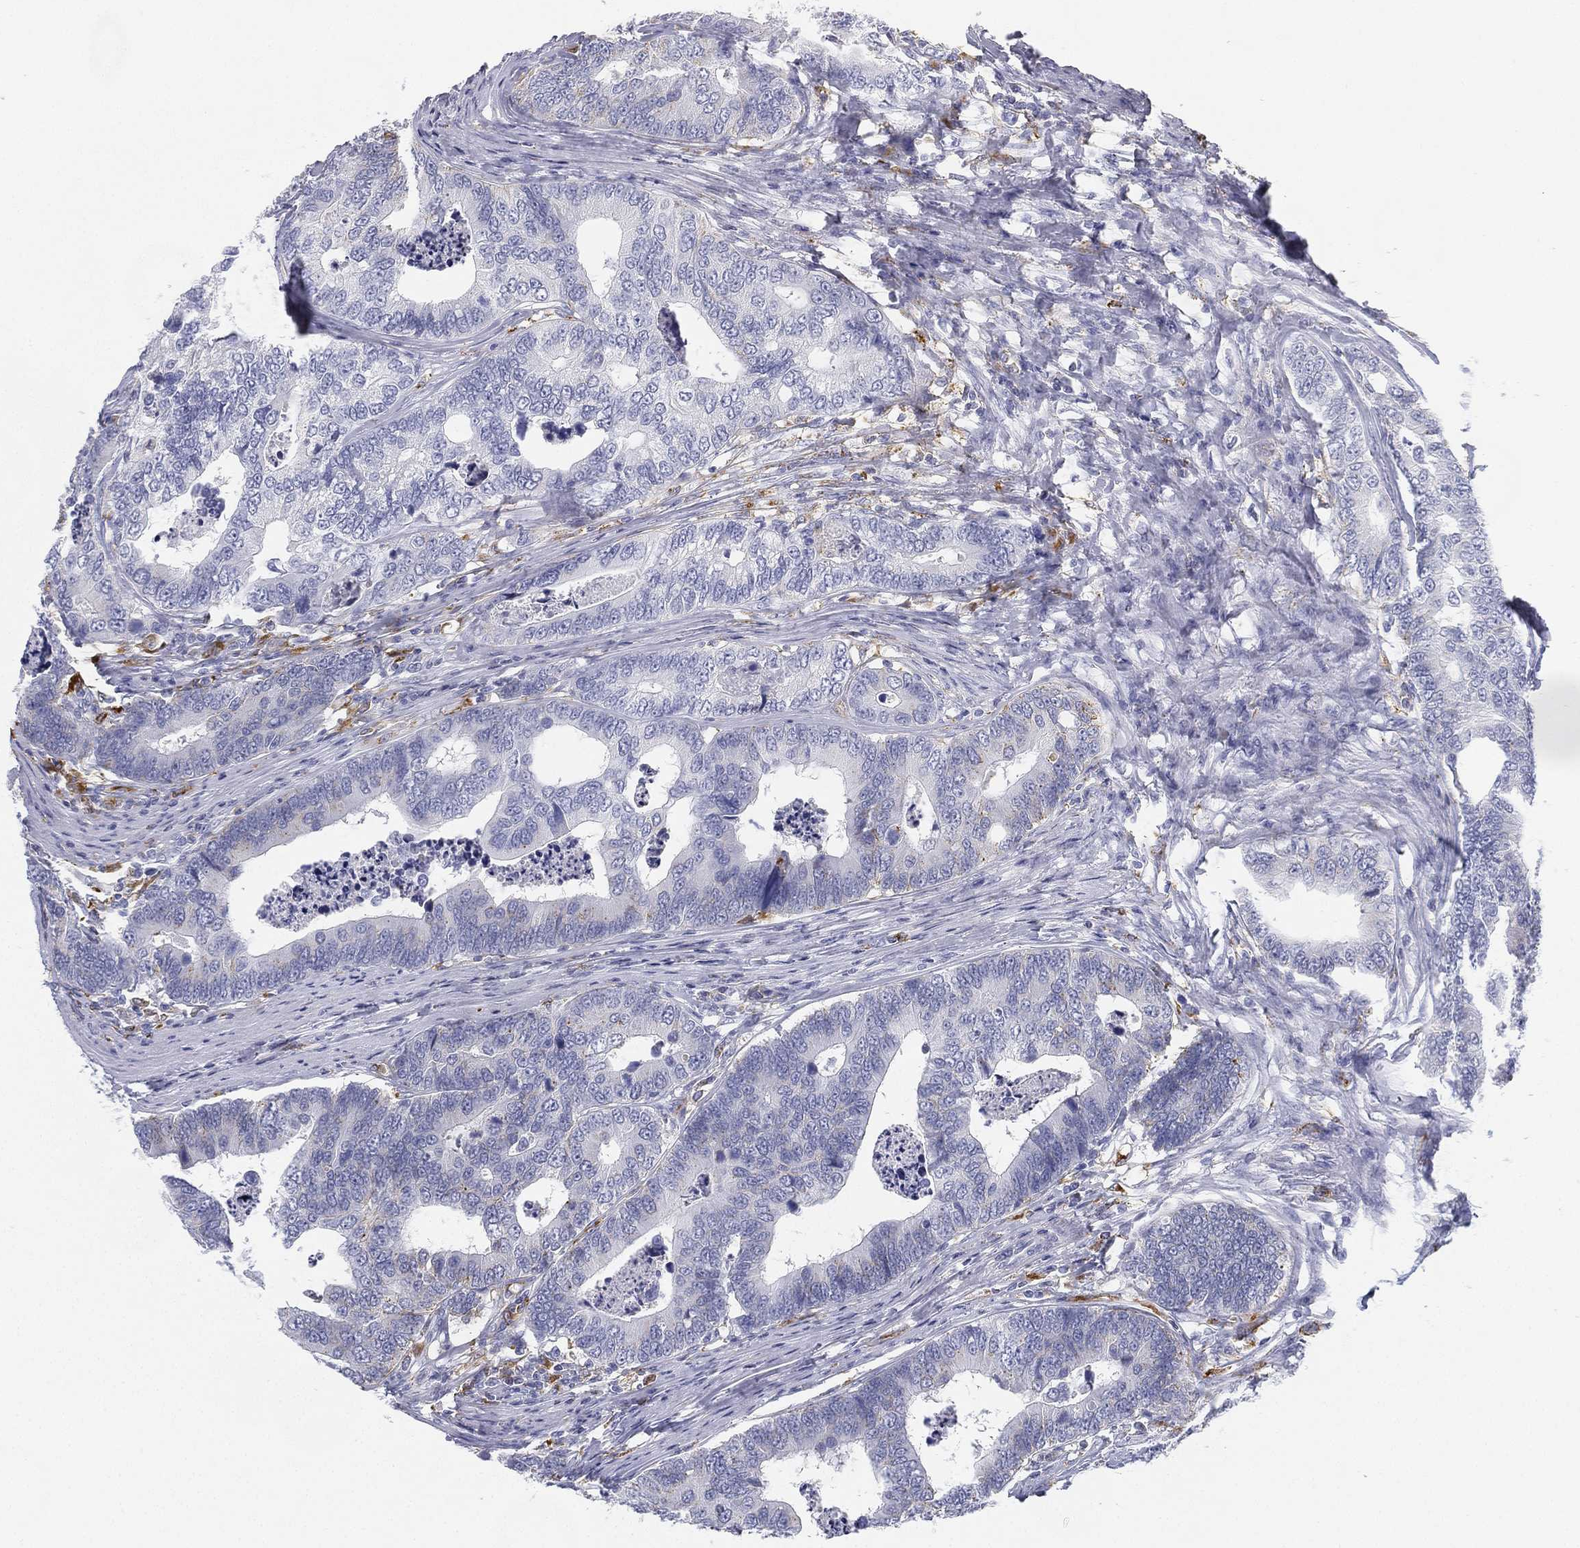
{"staining": {"intensity": "negative", "quantity": "none", "location": "none"}, "tissue": "colorectal cancer", "cell_type": "Tumor cells", "image_type": "cancer", "snomed": [{"axis": "morphology", "description": "Adenocarcinoma, NOS"}, {"axis": "topography", "description": "Colon"}], "caption": "DAB (3,3'-diaminobenzidine) immunohistochemical staining of human adenocarcinoma (colorectal) demonstrates no significant positivity in tumor cells.", "gene": "NPC2", "patient": {"sex": "female", "age": 72}}